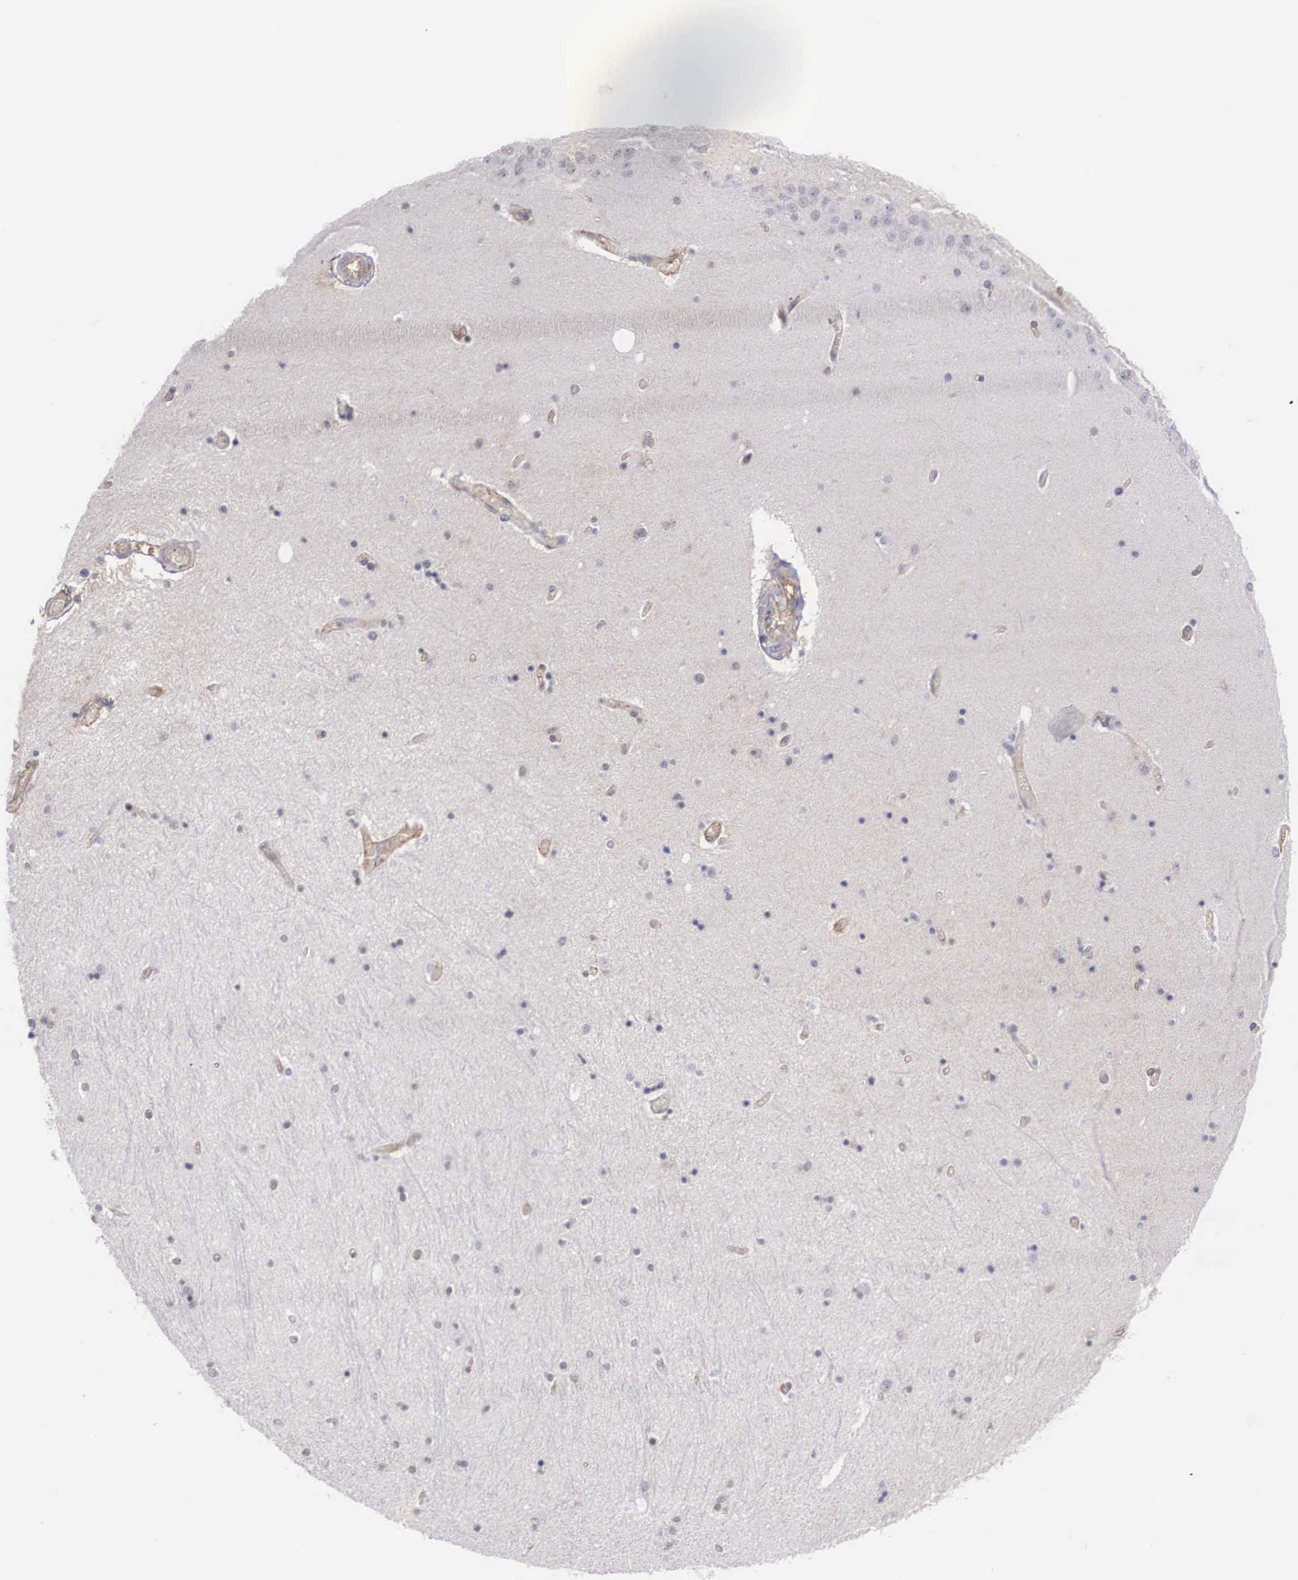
{"staining": {"intensity": "negative", "quantity": "none", "location": "none"}, "tissue": "hippocampus", "cell_type": "Glial cells", "image_type": "normal", "snomed": [{"axis": "morphology", "description": "Normal tissue, NOS"}, {"axis": "topography", "description": "Hippocampus"}], "caption": "IHC photomicrograph of unremarkable hippocampus: hippocampus stained with DAB exhibits no significant protein staining in glial cells.", "gene": "NR4A2", "patient": {"sex": "female", "age": 54}}